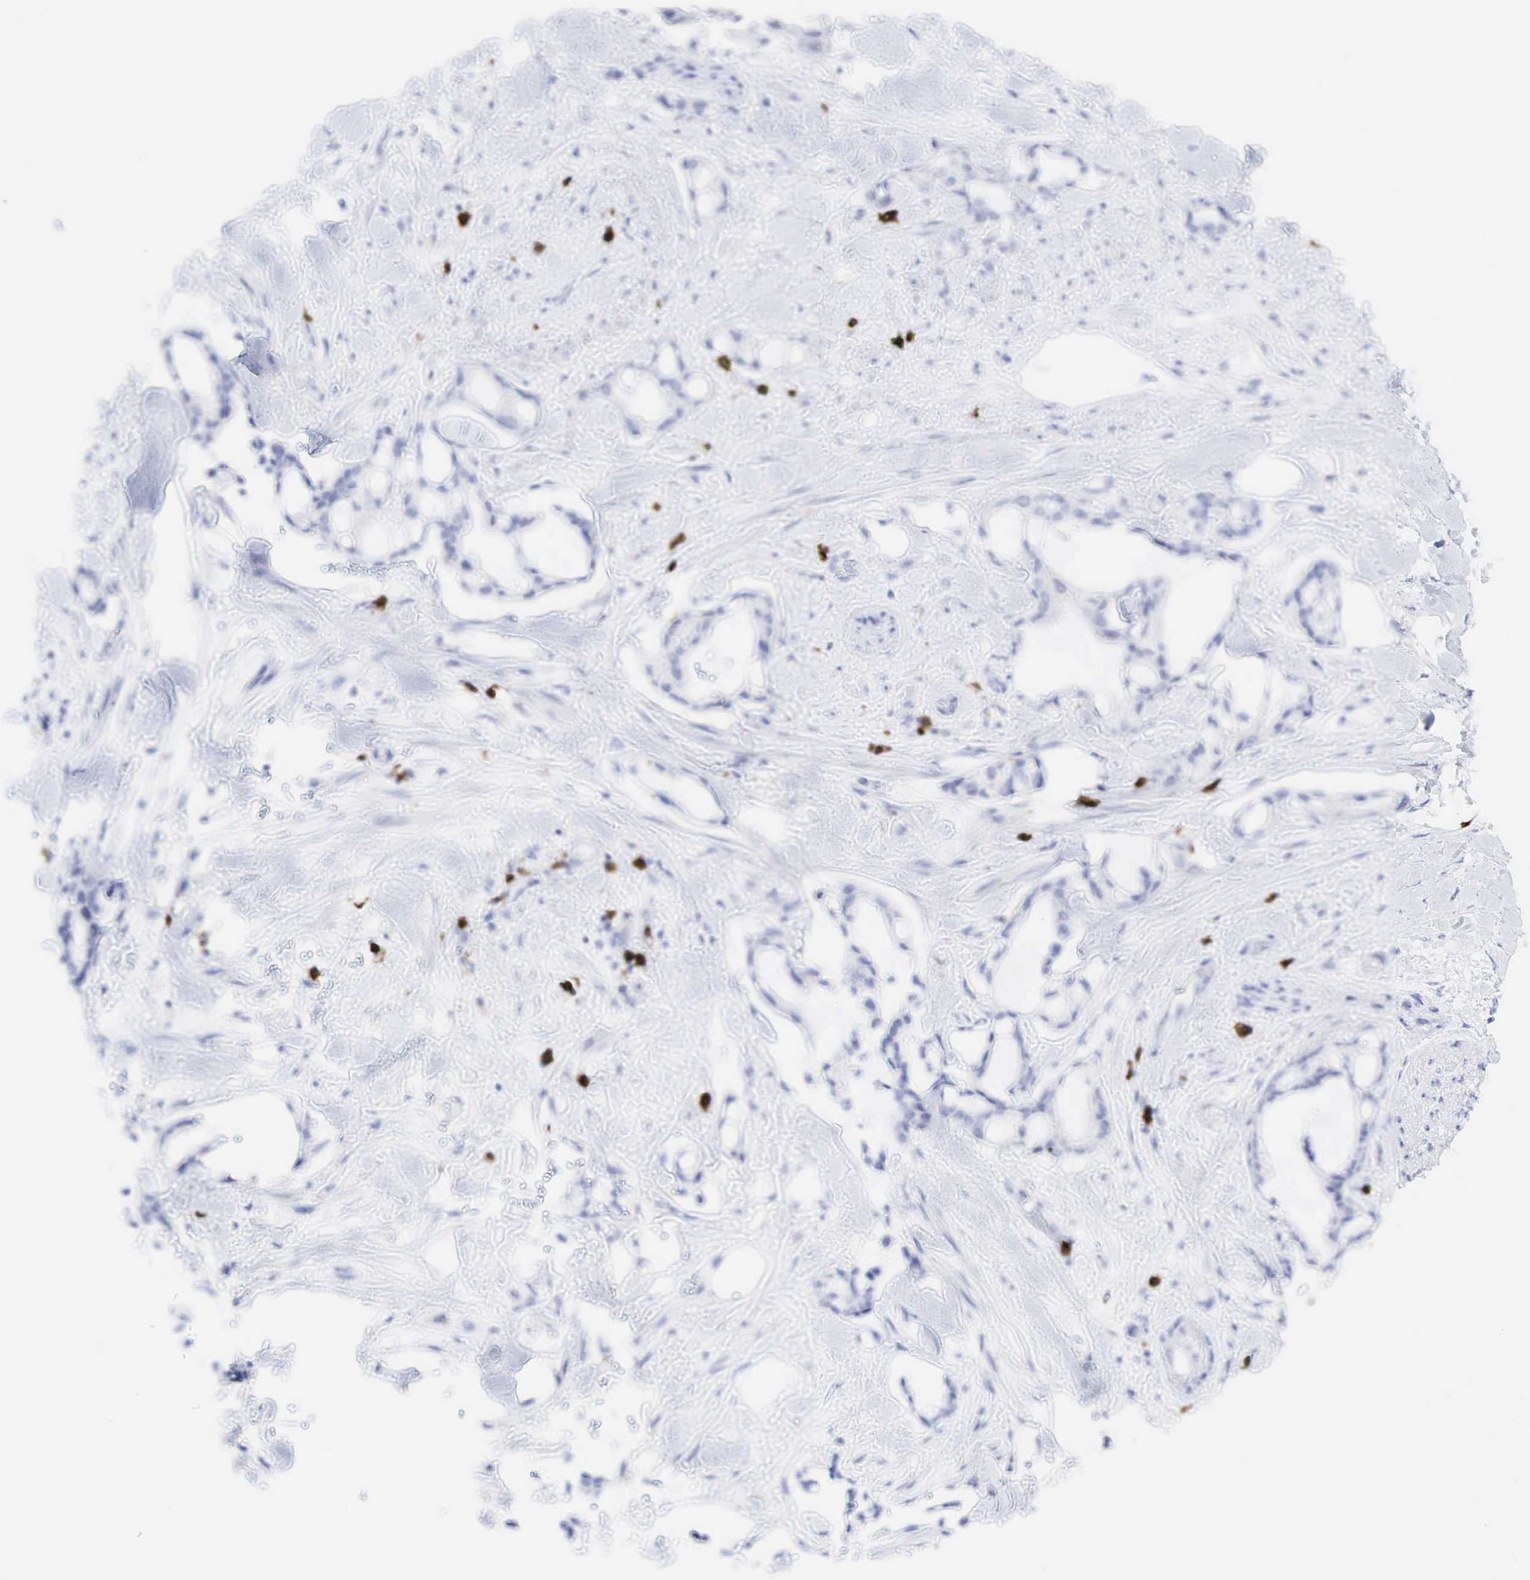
{"staining": {"intensity": "negative", "quantity": "none", "location": "none"}, "tissue": "pancreatic cancer", "cell_type": "Tumor cells", "image_type": "cancer", "snomed": [{"axis": "morphology", "description": "Adenocarcinoma, NOS"}, {"axis": "topography", "description": "Pancreas"}], "caption": "Human adenocarcinoma (pancreatic) stained for a protein using immunohistochemistry (IHC) demonstrates no expression in tumor cells.", "gene": "CD8A", "patient": {"sex": "female", "age": 70}}